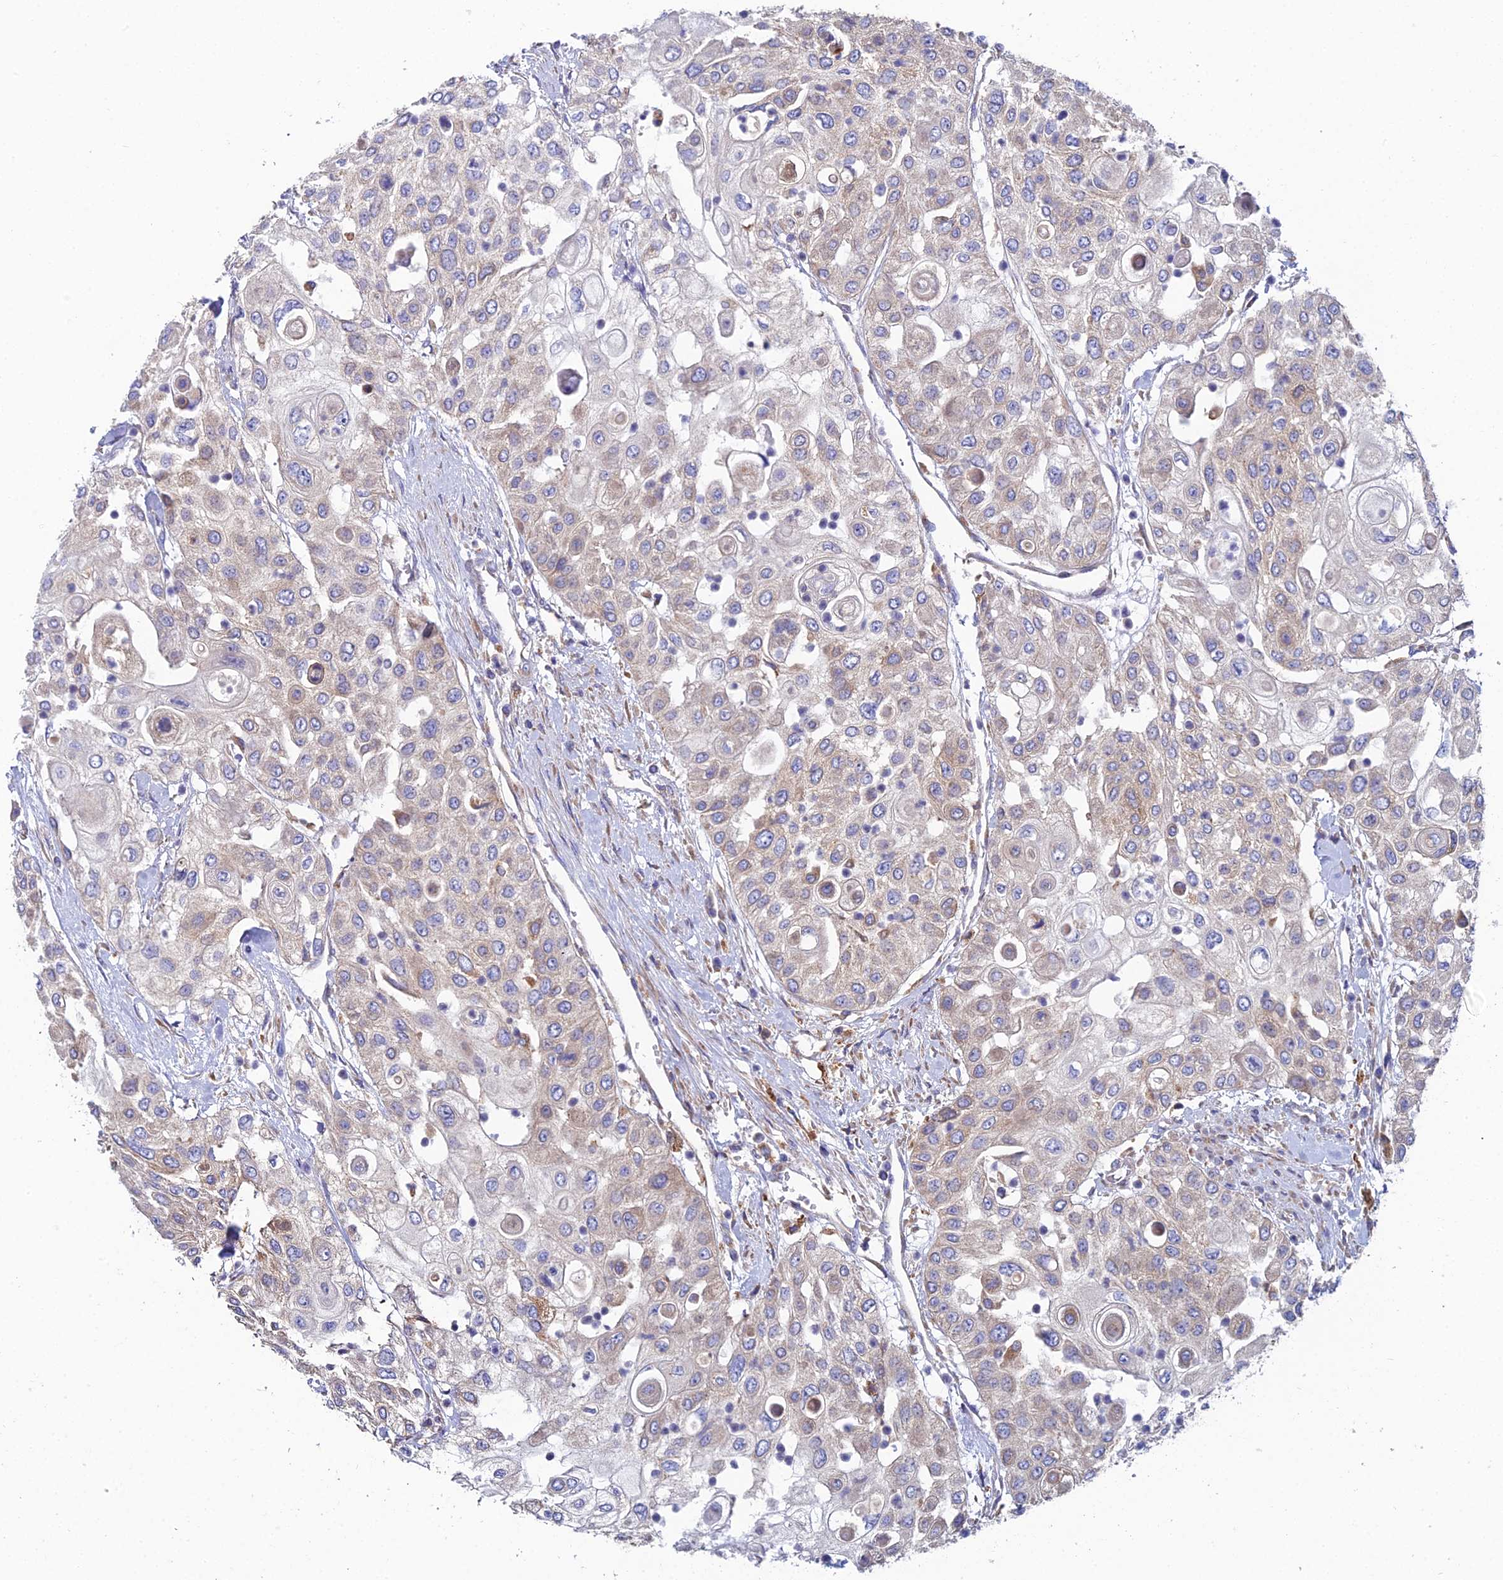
{"staining": {"intensity": "weak", "quantity": "<25%", "location": "cytoplasmic/membranous"}, "tissue": "urothelial cancer", "cell_type": "Tumor cells", "image_type": "cancer", "snomed": [{"axis": "morphology", "description": "Urothelial carcinoma, High grade"}, {"axis": "topography", "description": "Urinary bladder"}], "caption": "IHC of human high-grade urothelial carcinoma shows no positivity in tumor cells. (IHC, brightfield microscopy, high magnification).", "gene": "CLCN3", "patient": {"sex": "female", "age": 79}}